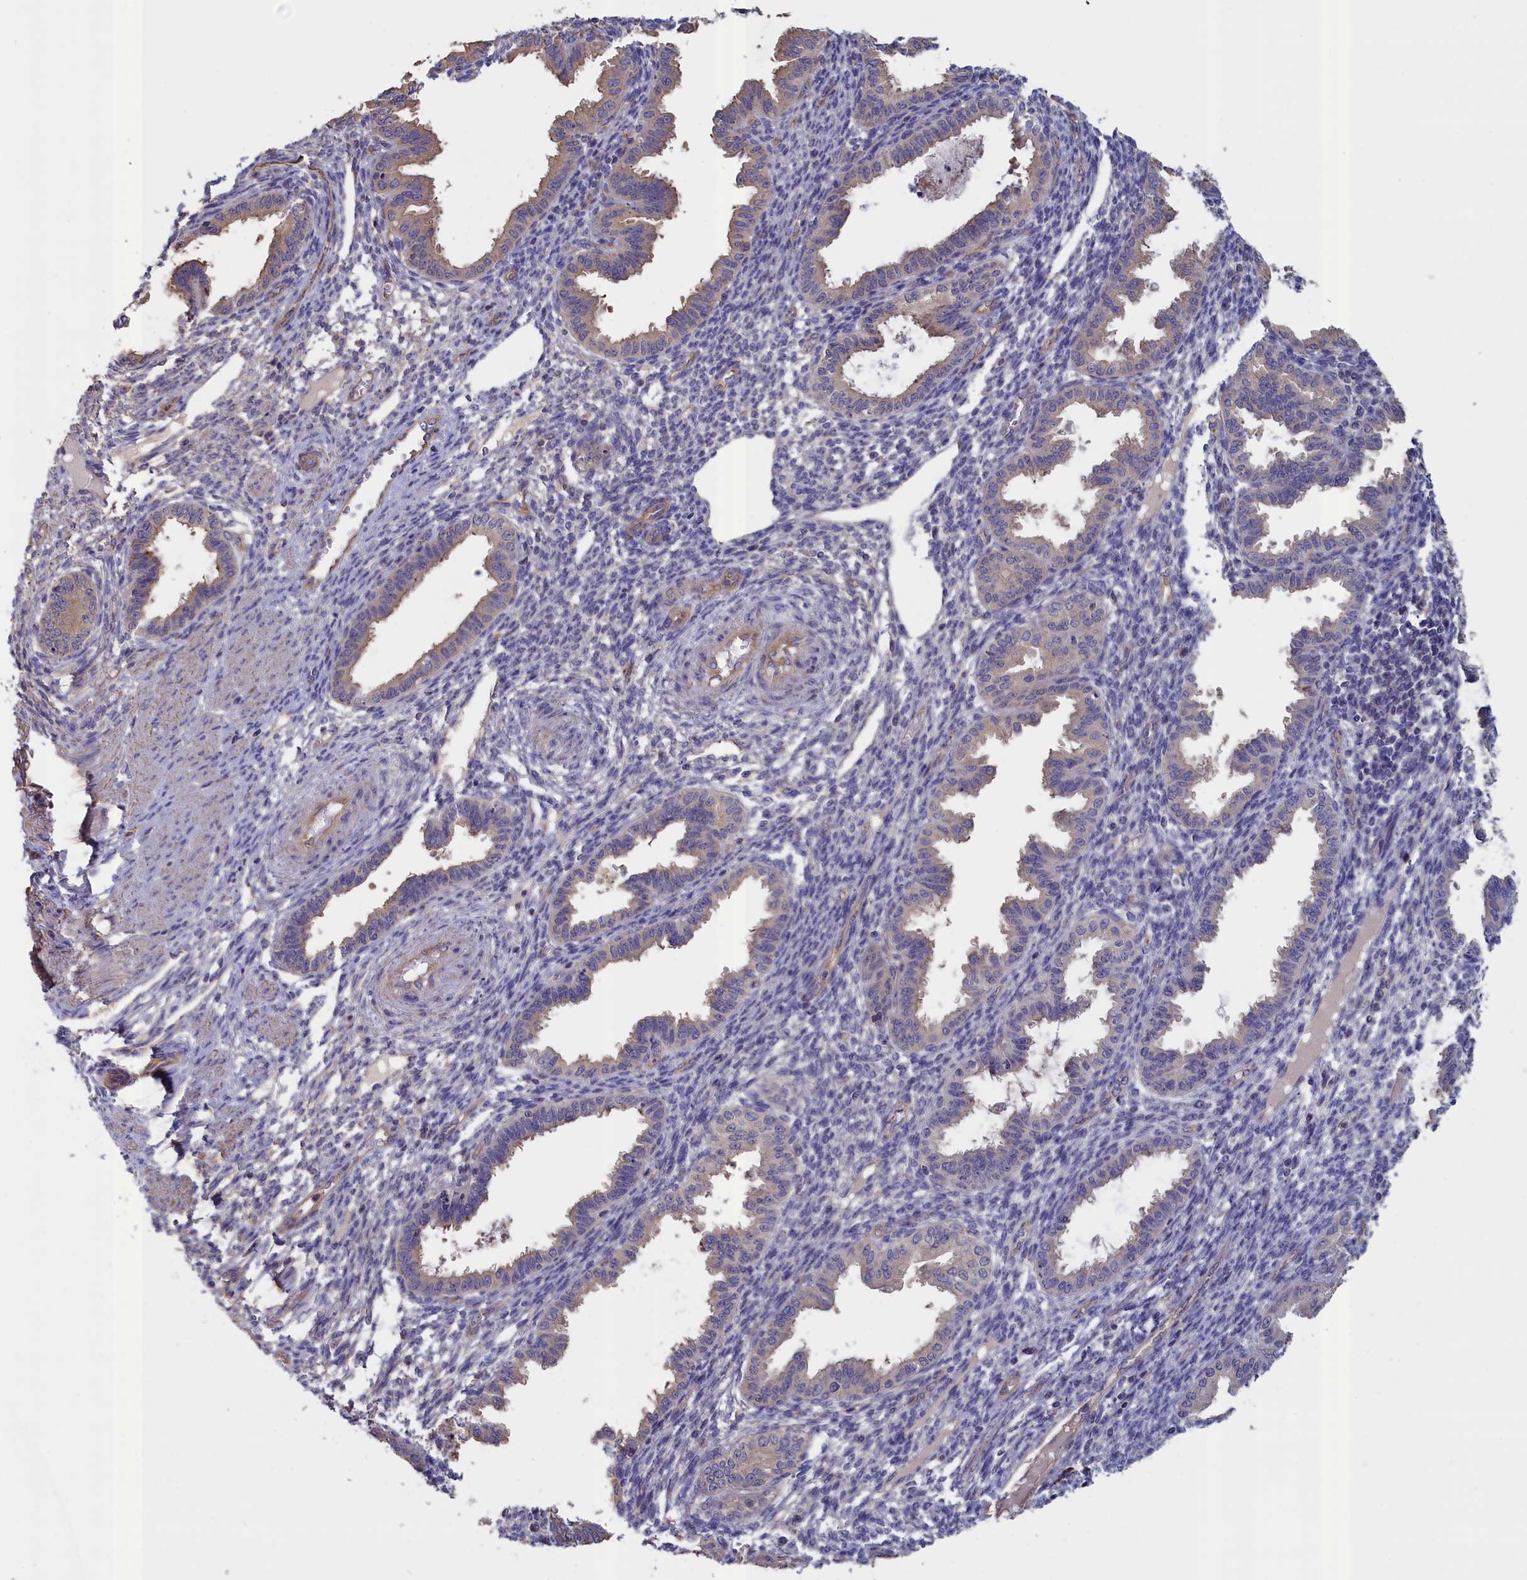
{"staining": {"intensity": "negative", "quantity": "none", "location": "none"}, "tissue": "endometrium", "cell_type": "Cells in endometrial stroma", "image_type": "normal", "snomed": [{"axis": "morphology", "description": "Normal tissue, NOS"}, {"axis": "topography", "description": "Endometrium"}], "caption": "Immunohistochemistry of benign human endometrium shows no positivity in cells in endometrial stroma. The staining was performed using DAB to visualize the protein expression in brown, while the nuclei were stained in blue with hematoxylin (Magnification: 20x).", "gene": "ANKRD2", "patient": {"sex": "female", "age": 33}}